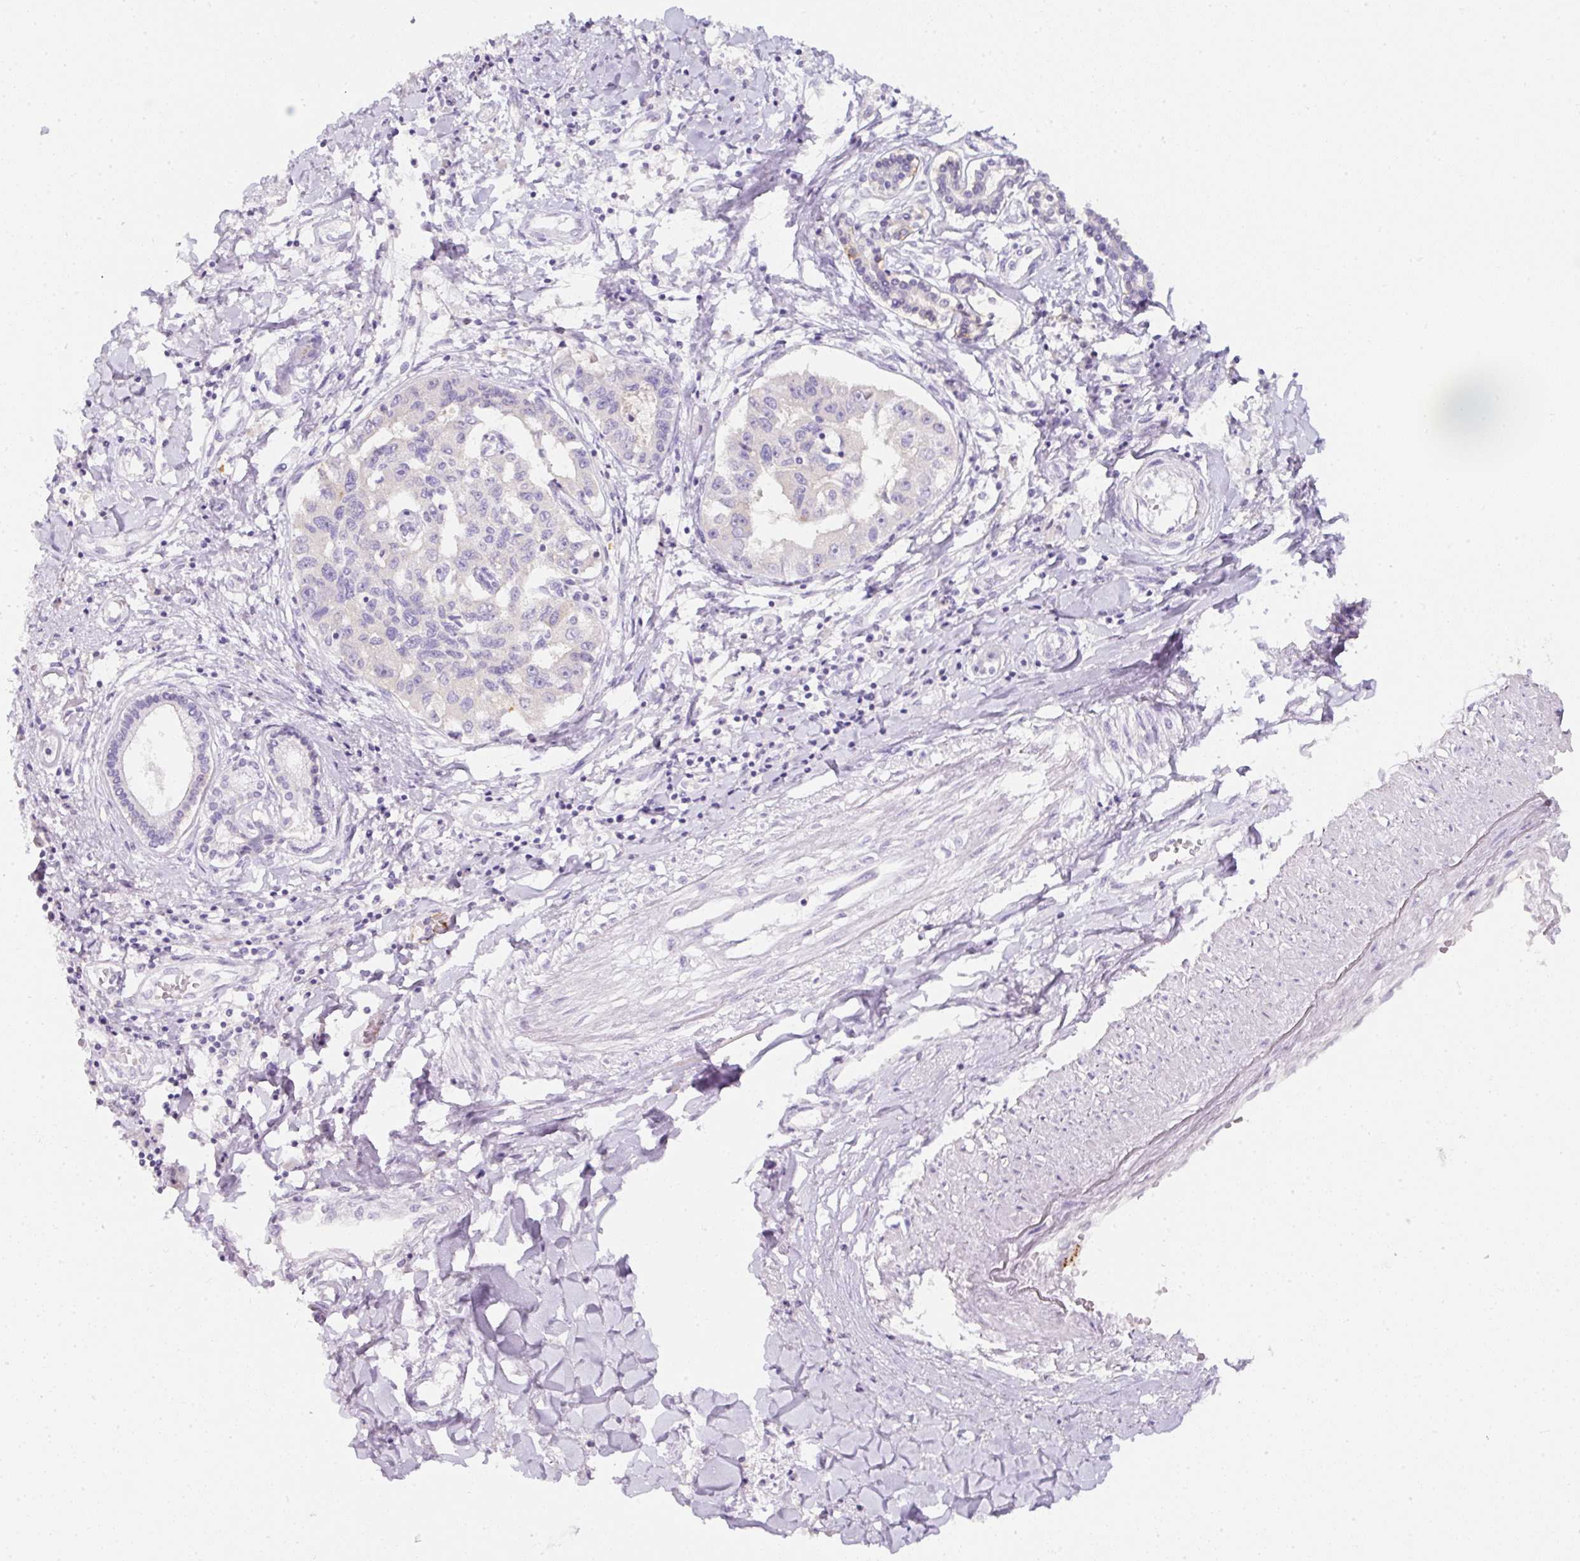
{"staining": {"intensity": "negative", "quantity": "none", "location": "none"}, "tissue": "liver cancer", "cell_type": "Tumor cells", "image_type": "cancer", "snomed": [{"axis": "morphology", "description": "Cholangiocarcinoma"}, {"axis": "topography", "description": "Liver"}], "caption": "Immunohistochemistry (IHC) photomicrograph of liver cancer stained for a protein (brown), which exhibits no expression in tumor cells.", "gene": "SLC2A2", "patient": {"sex": "male", "age": 59}}